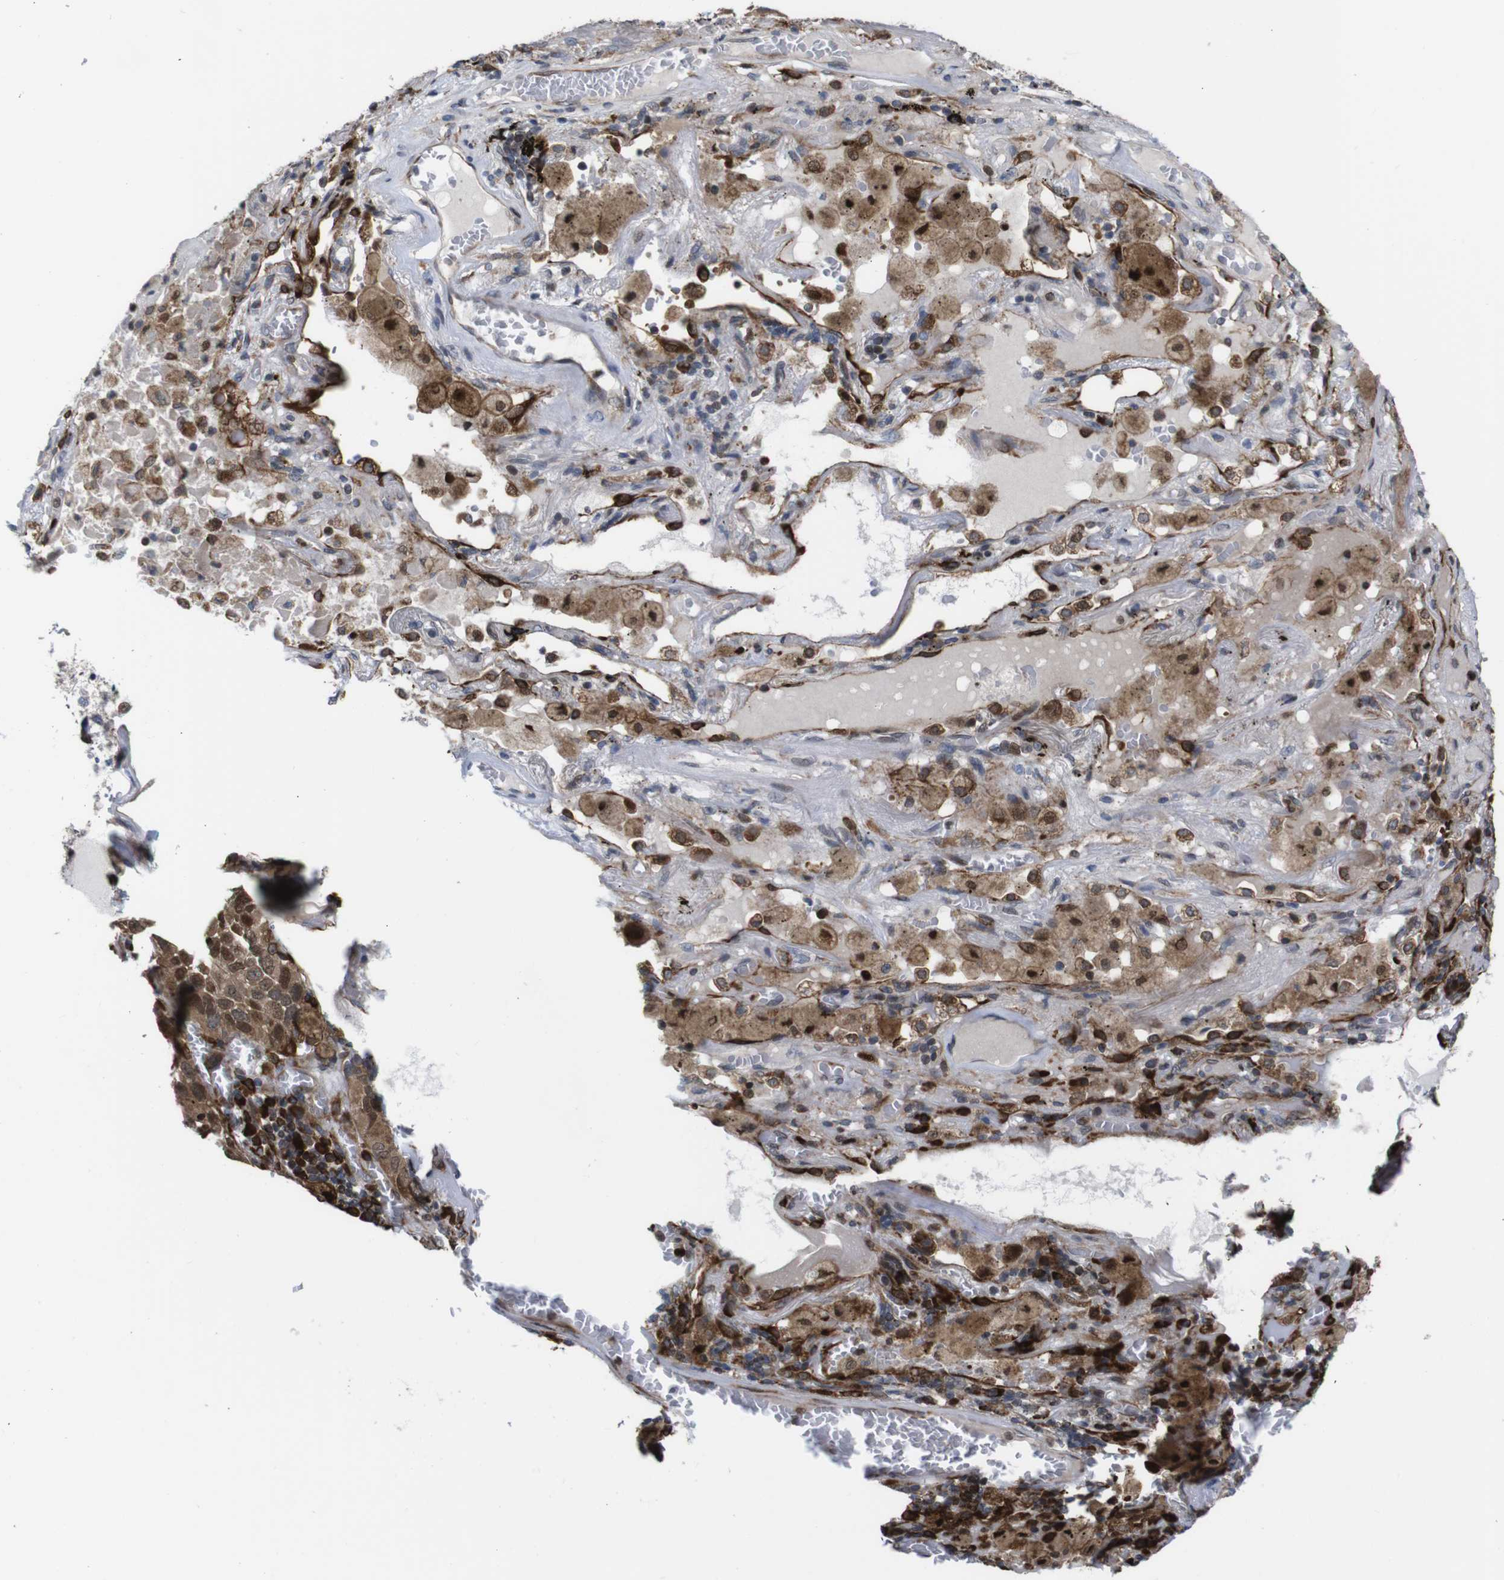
{"staining": {"intensity": "moderate", "quantity": ">75%", "location": "cytoplasmic/membranous,nuclear"}, "tissue": "lung cancer", "cell_type": "Tumor cells", "image_type": "cancer", "snomed": [{"axis": "morphology", "description": "Squamous cell carcinoma, NOS"}, {"axis": "topography", "description": "Lung"}], "caption": "IHC micrograph of squamous cell carcinoma (lung) stained for a protein (brown), which demonstrates medium levels of moderate cytoplasmic/membranous and nuclear positivity in approximately >75% of tumor cells.", "gene": "PTPN1", "patient": {"sex": "male", "age": 57}}